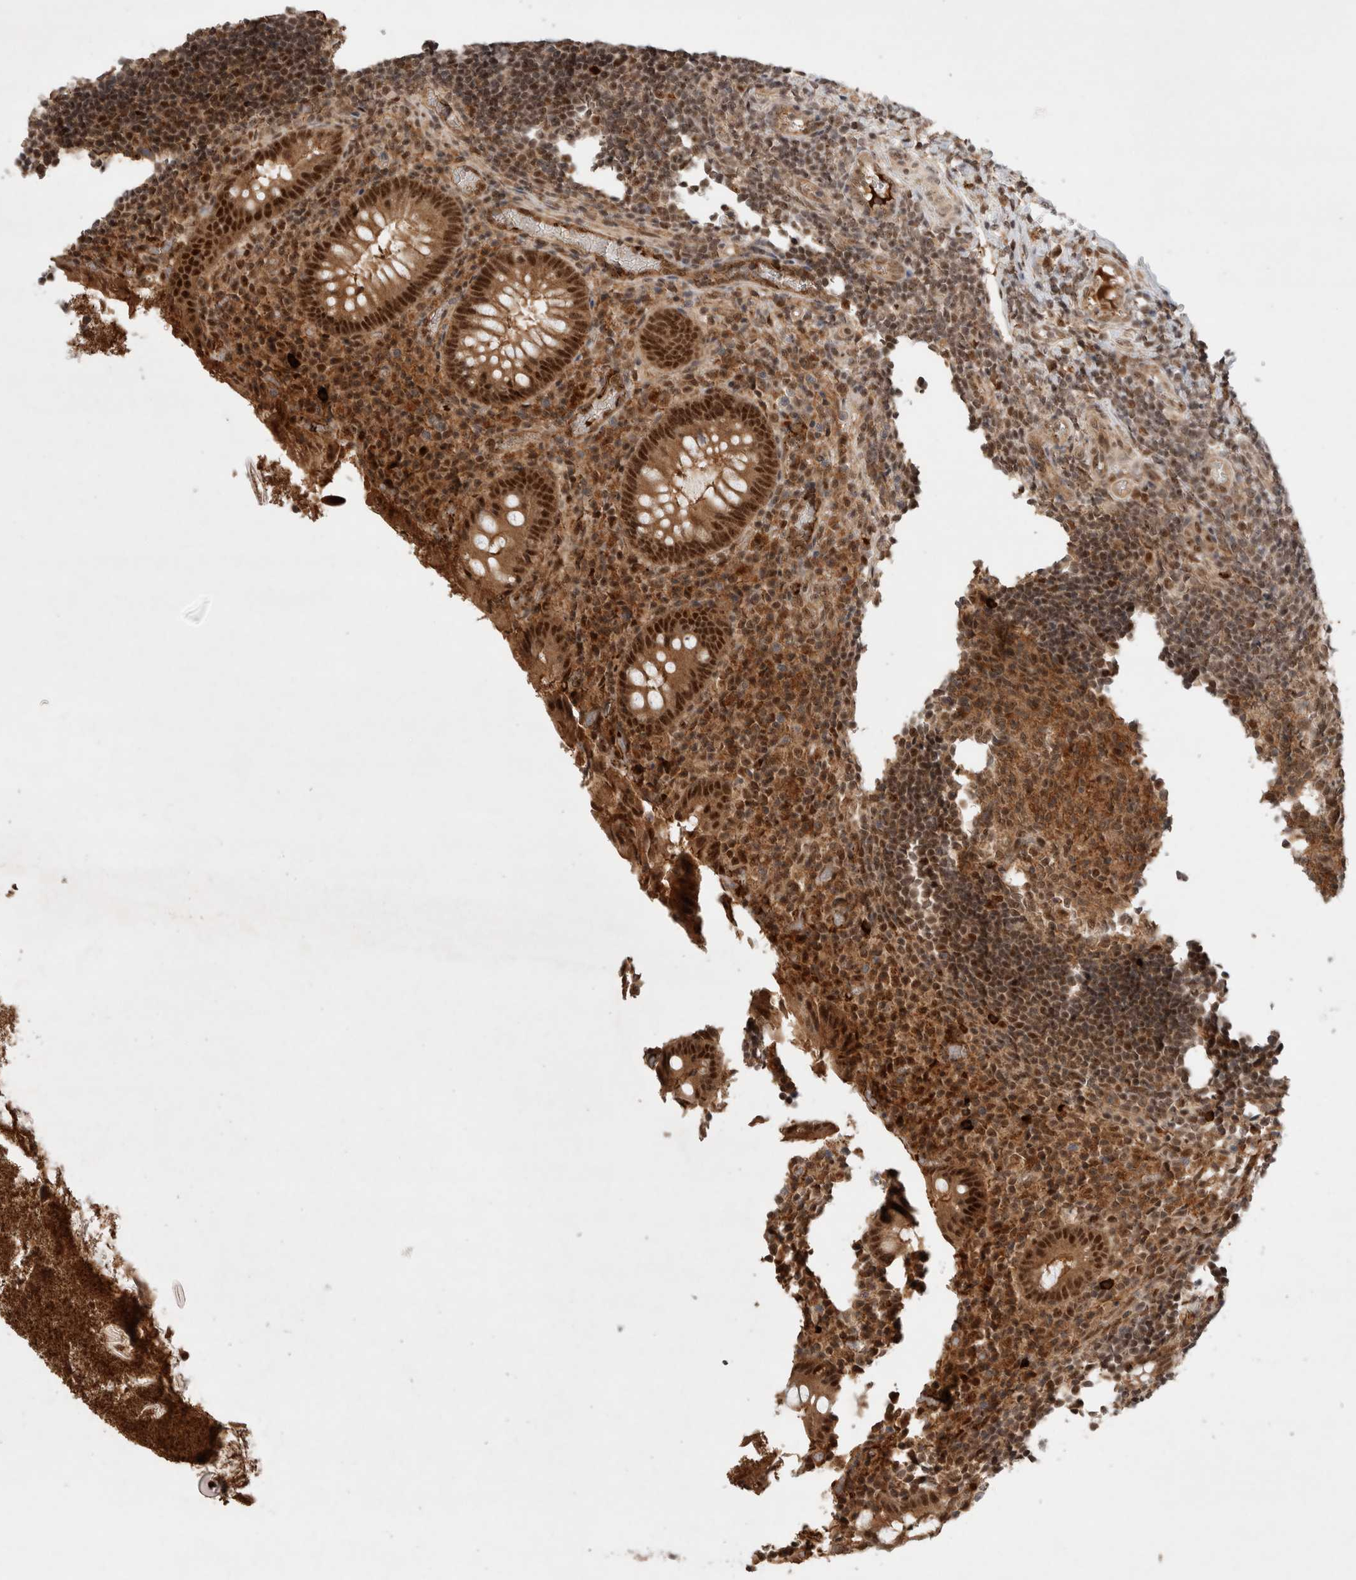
{"staining": {"intensity": "strong", "quantity": "25%-75%", "location": "cytoplasmic/membranous,nuclear"}, "tissue": "appendix", "cell_type": "Glandular cells", "image_type": "normal", "snomed": [{"axis": "morphology", "description": "Normal tissue, NOS"}, {"axis": "topography", "description": "Appendix"}], "caption": "Strong cytoplasmic/membranous,nuclear expression is seen in approximately 25%-75% of glandular cells in unremarkable appendix.", "gene": "MPHOSPH6", "patient": {"sex": "female", "age": 17}}